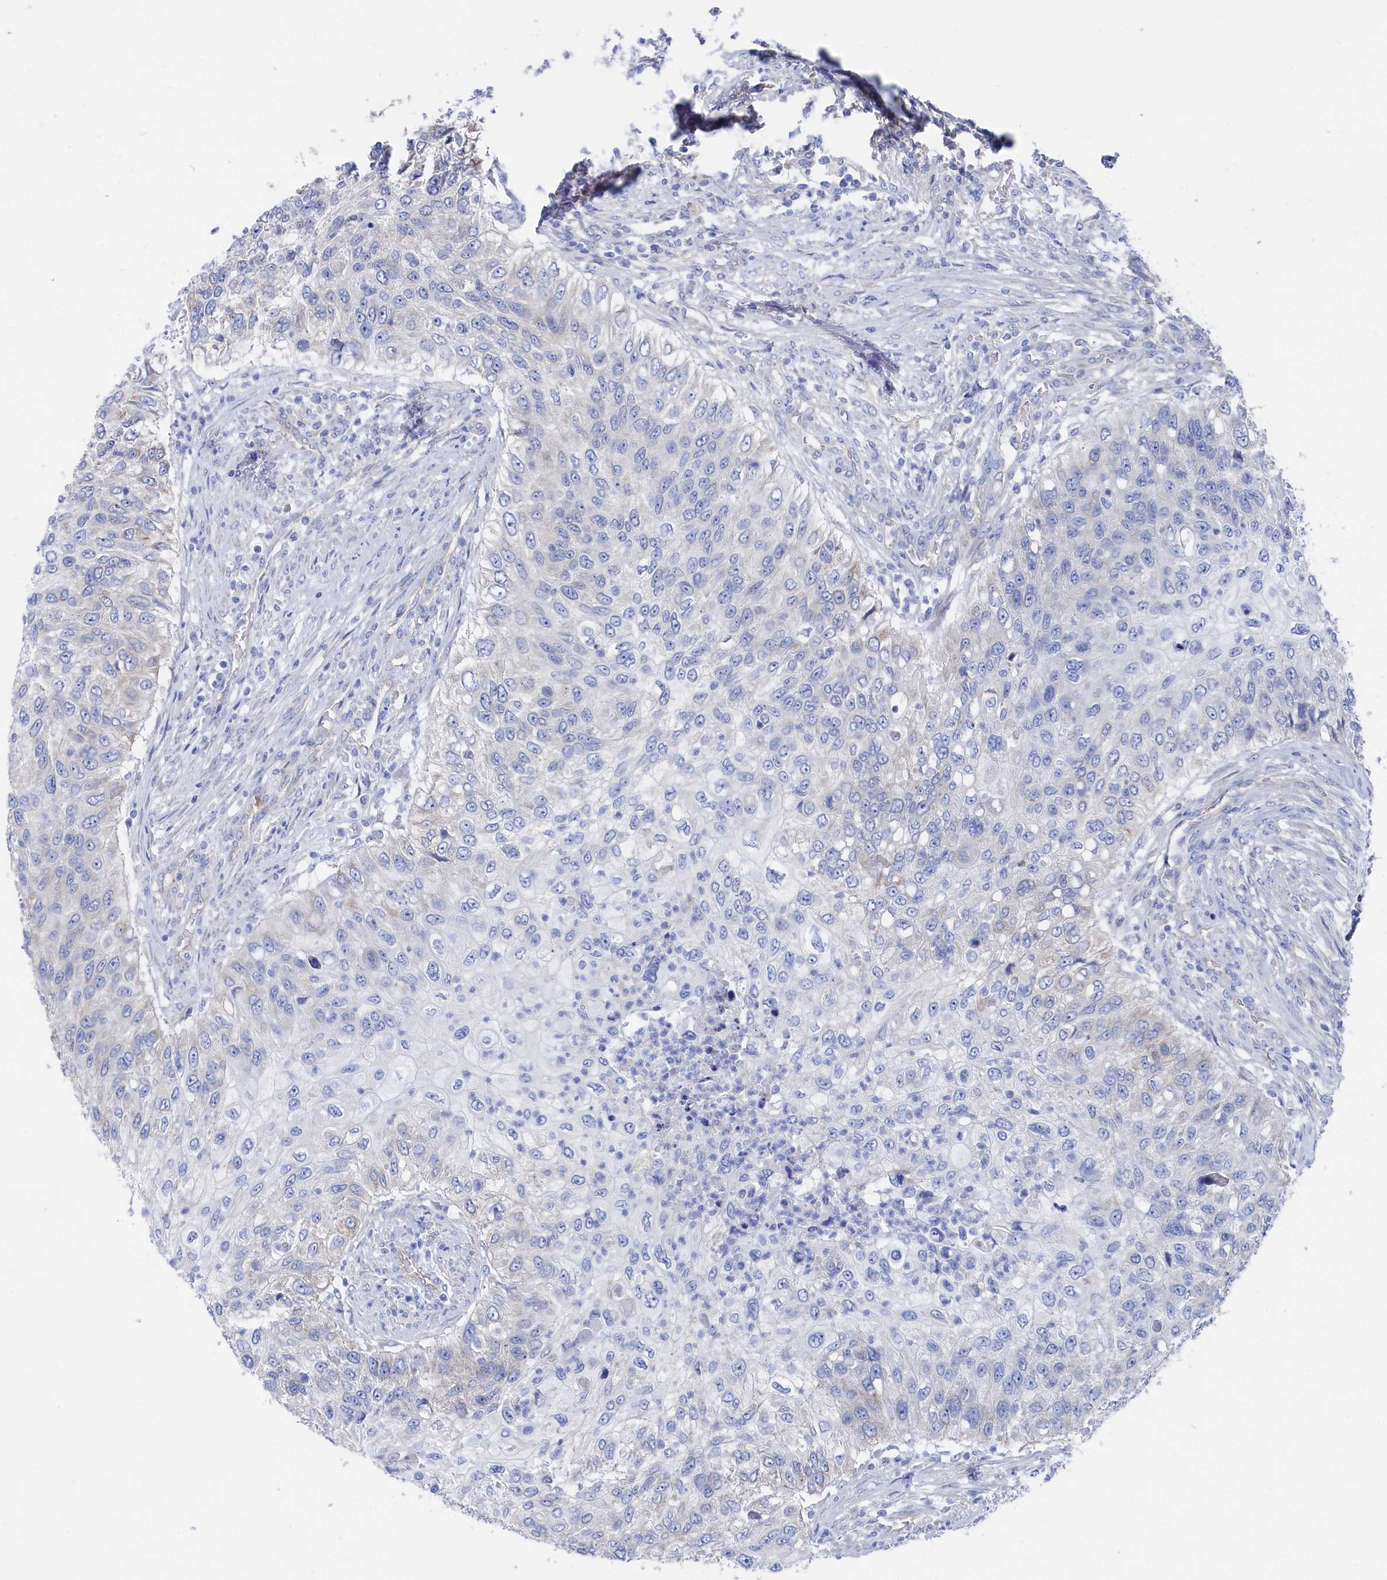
{"staining": {"intensity": "negative", "quantity": "none", "location": "none"}, "tissue": "urothelial cancer", "cell_type": "Tumor cells", "image_type": "cancer", "snomed": [{"axis": "morphology", "description": "Urothelial carcinoma, High grade"}, {"axis": "topography", "description": "Urinary bladder"}], "caption": "Immunohistochemistry image of human high-grade urothelial carcinoma stained for a protein (brown), which shows no positivity in tumor cells.", "gene": "TMOD2", "patient": {"sex": "female", "age": 60}}